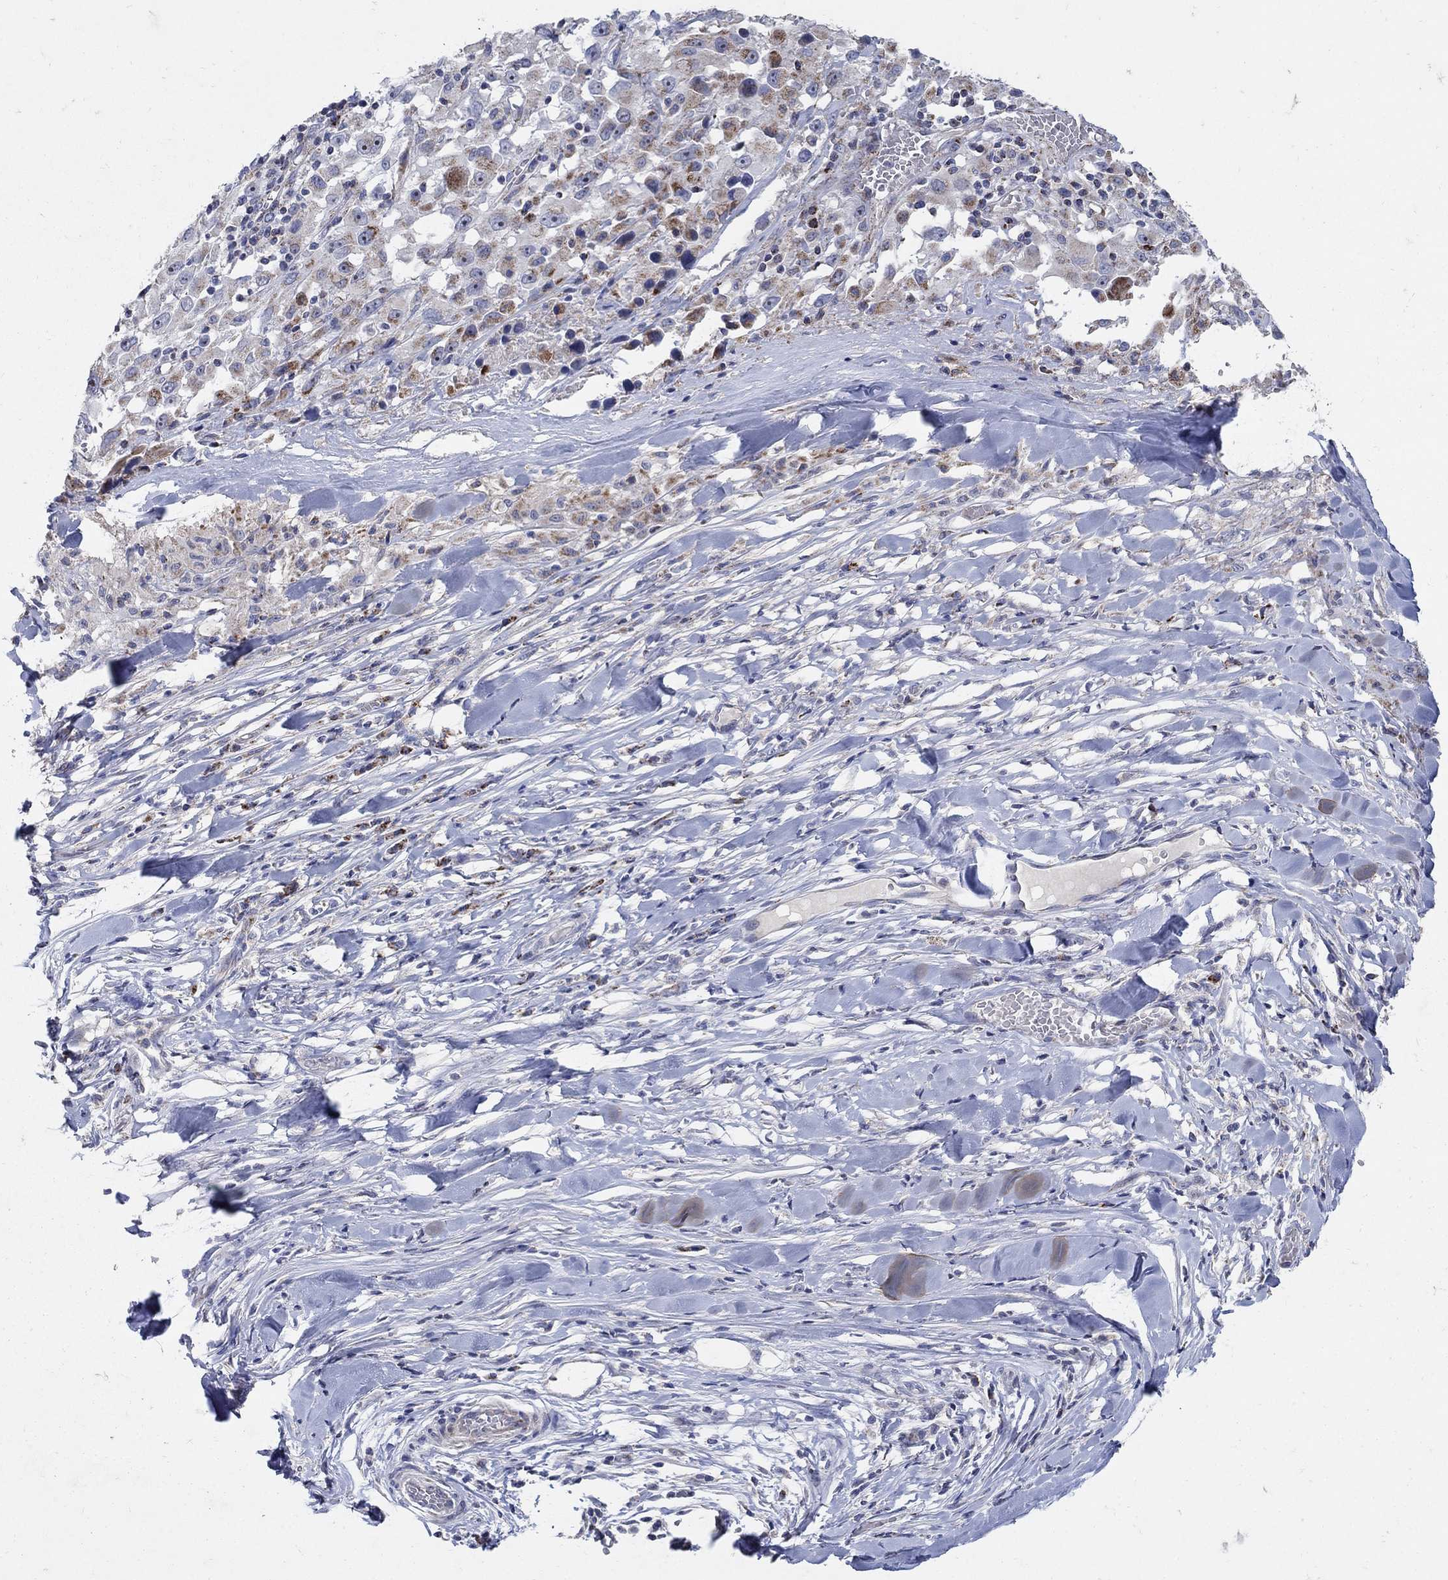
{"staining": {"intensity": "moderate", "quantity": "<25%", "location": "cytoplasmic/membranous"}, "tissue": "melanoma", "cell_type": "Tumor cells", "image_type": "cancer", "snomed": [{"axis": "morphology", "description": "Malignant melanoma, Metastatic site"}, {"axis": "topography", "description": "Lymph node"}], "caption": "Malignant melanoma (metastatic site) tissue exhibits moderate cytoplasmic/membranous staining in approximately <25% of tumor cells", "gene": "HMX2", "patient": {"sex": "male", "age": 50}}